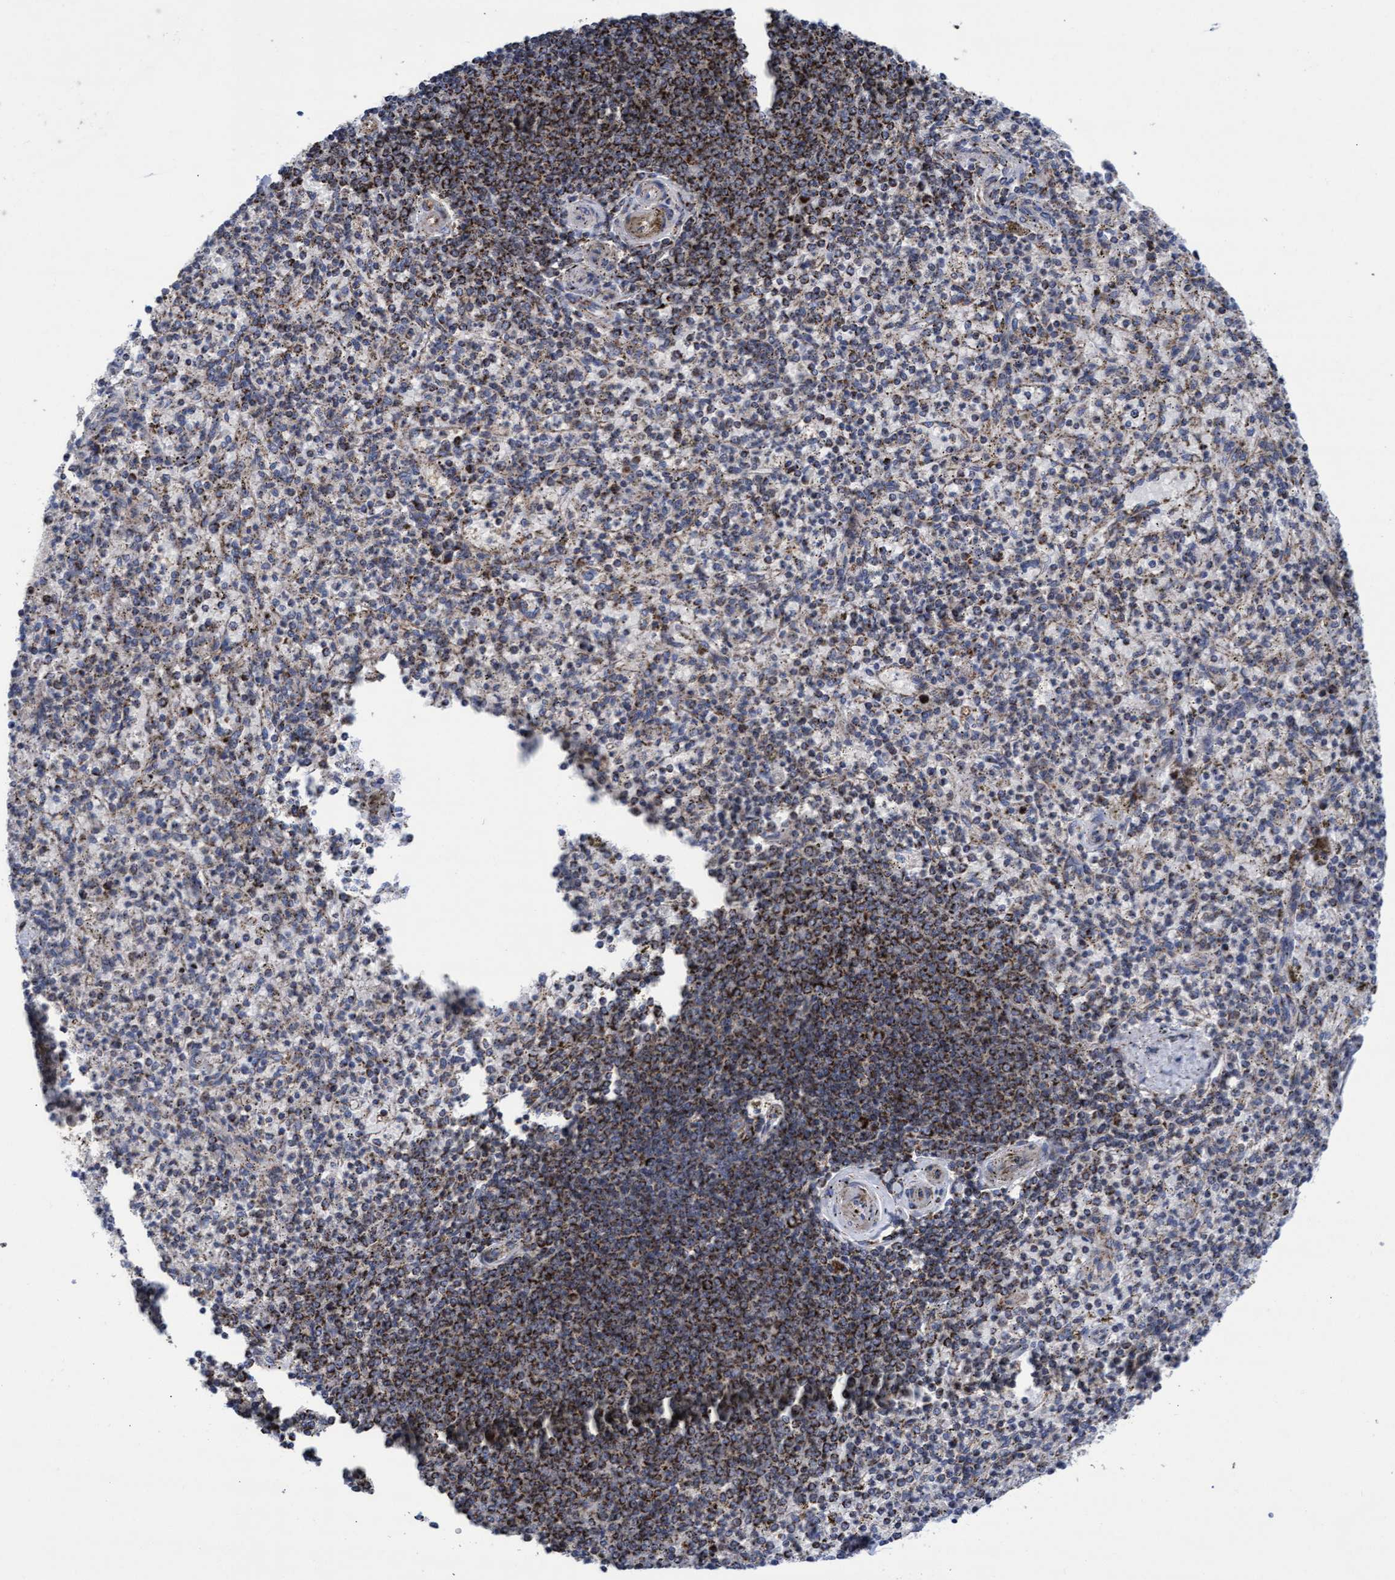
{"staining": {"intensity": "moderate", "quantity": ">75%", "location": "cytoplasmic/membranous"}, "tissue": "spleen", "cell_type": "Cells in red pulp", "image_type": "normal", "snomed": [{"axis": "morphology", "description": "Normal tissue, NOS"}, {"axis": "topography", "description": "Spleen"}], "caption": "Immunohistochemical staining of normal human spleen exhibits moderate cytoplasmic/membranous protein expression in about >75% of cells in red pulp.", "gene": "MRPL38", "patient": {"sex": "male", "age": 72}}